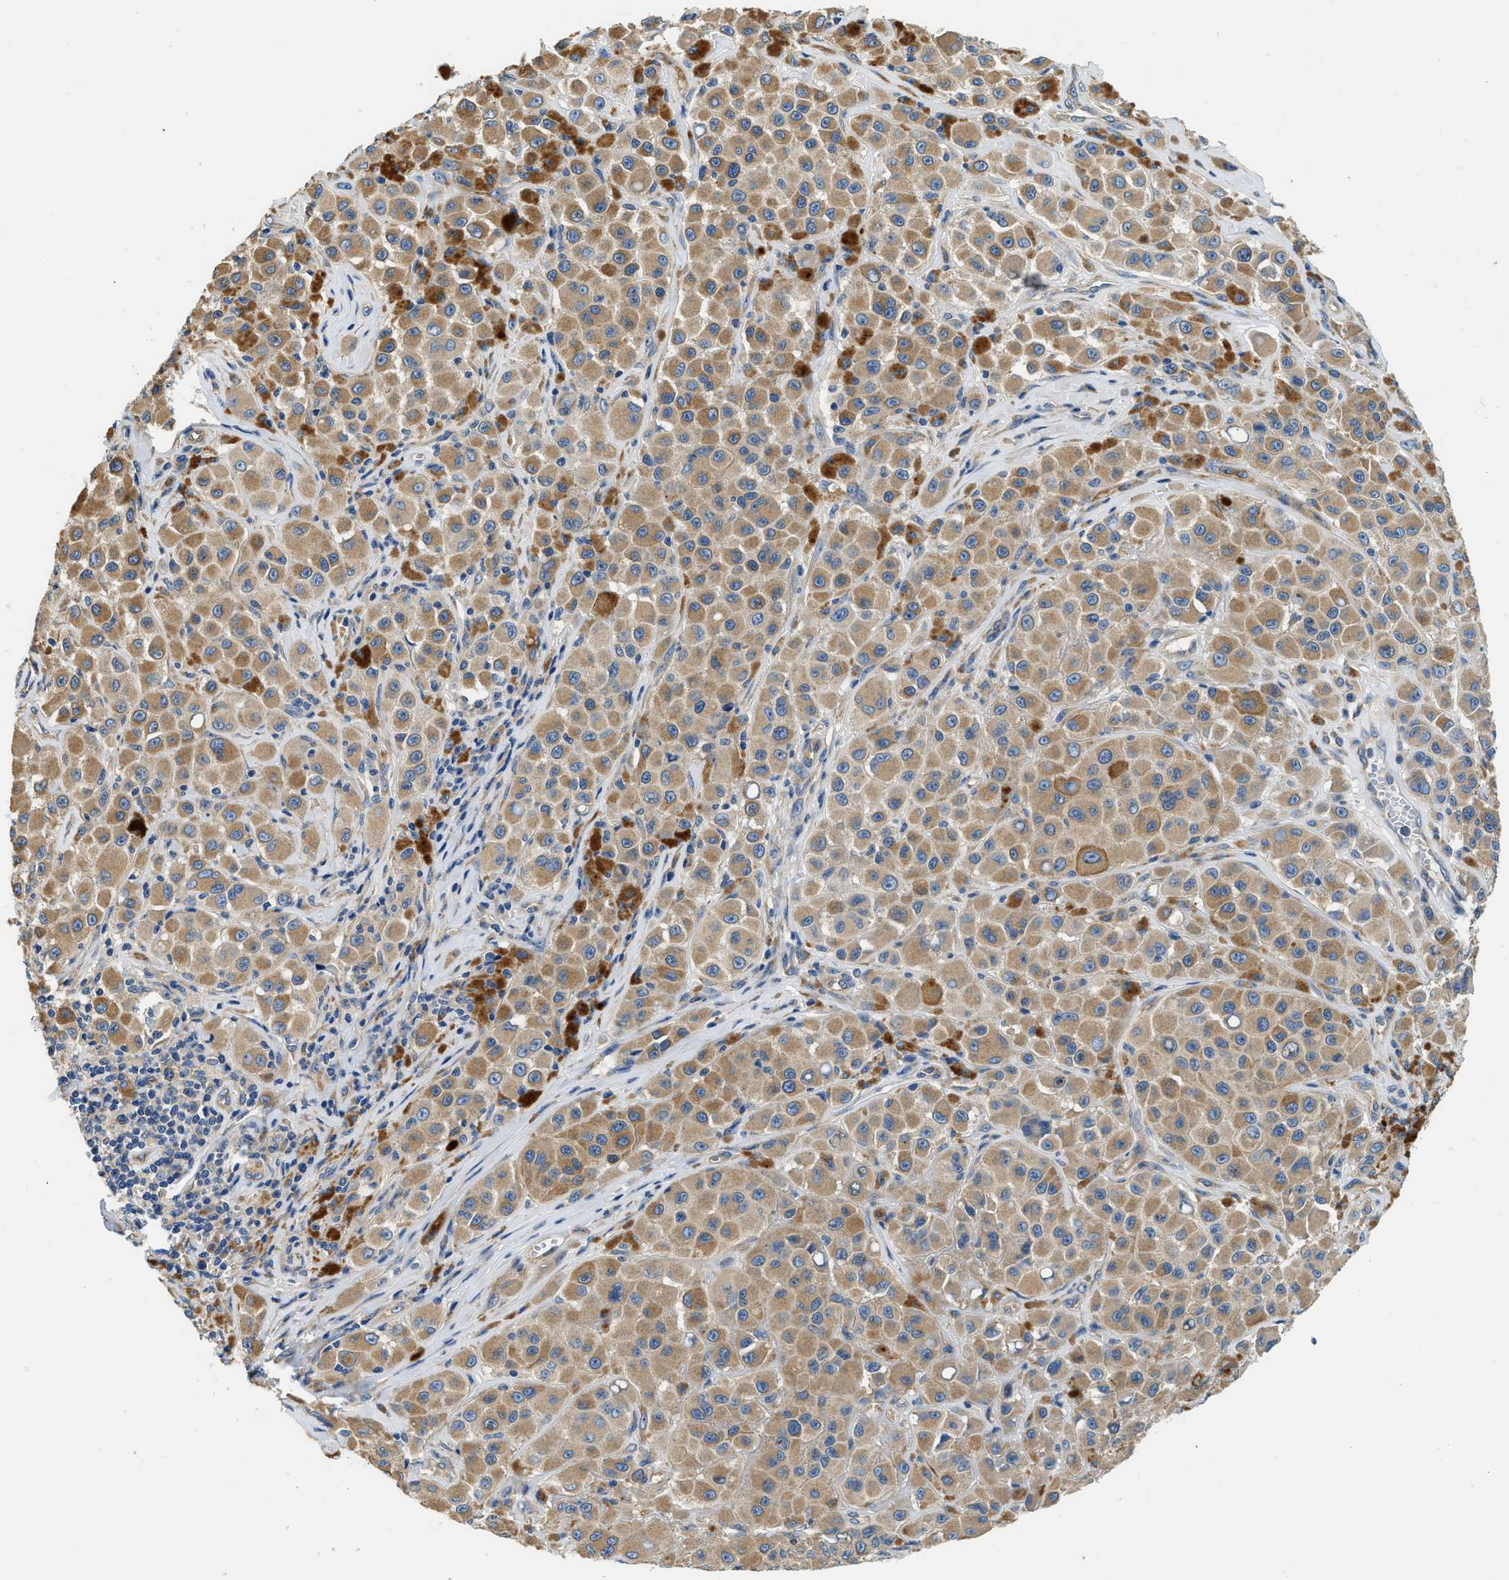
{"staining": {"intensity": "moderate", "quantity": ">75%", "location": "cytoplasmic/membranous"}, "tissue": "melanoma", "cell_type": "Tumor cells", "image_type": "cancer", "snomed": [{"axis": "morphology", "description": "Malignant melanoma, NOS"}, {"axis": "topography", "description": "Skin"}], "caption": "Immunohistochemical staining of melanoma demonstrates medium levels of moderate cytoplasmic/membranous expression in approximately >75% of tumor cells.", "gene": "CSDE1", "patient": {"sex": "male", "age": 84}}